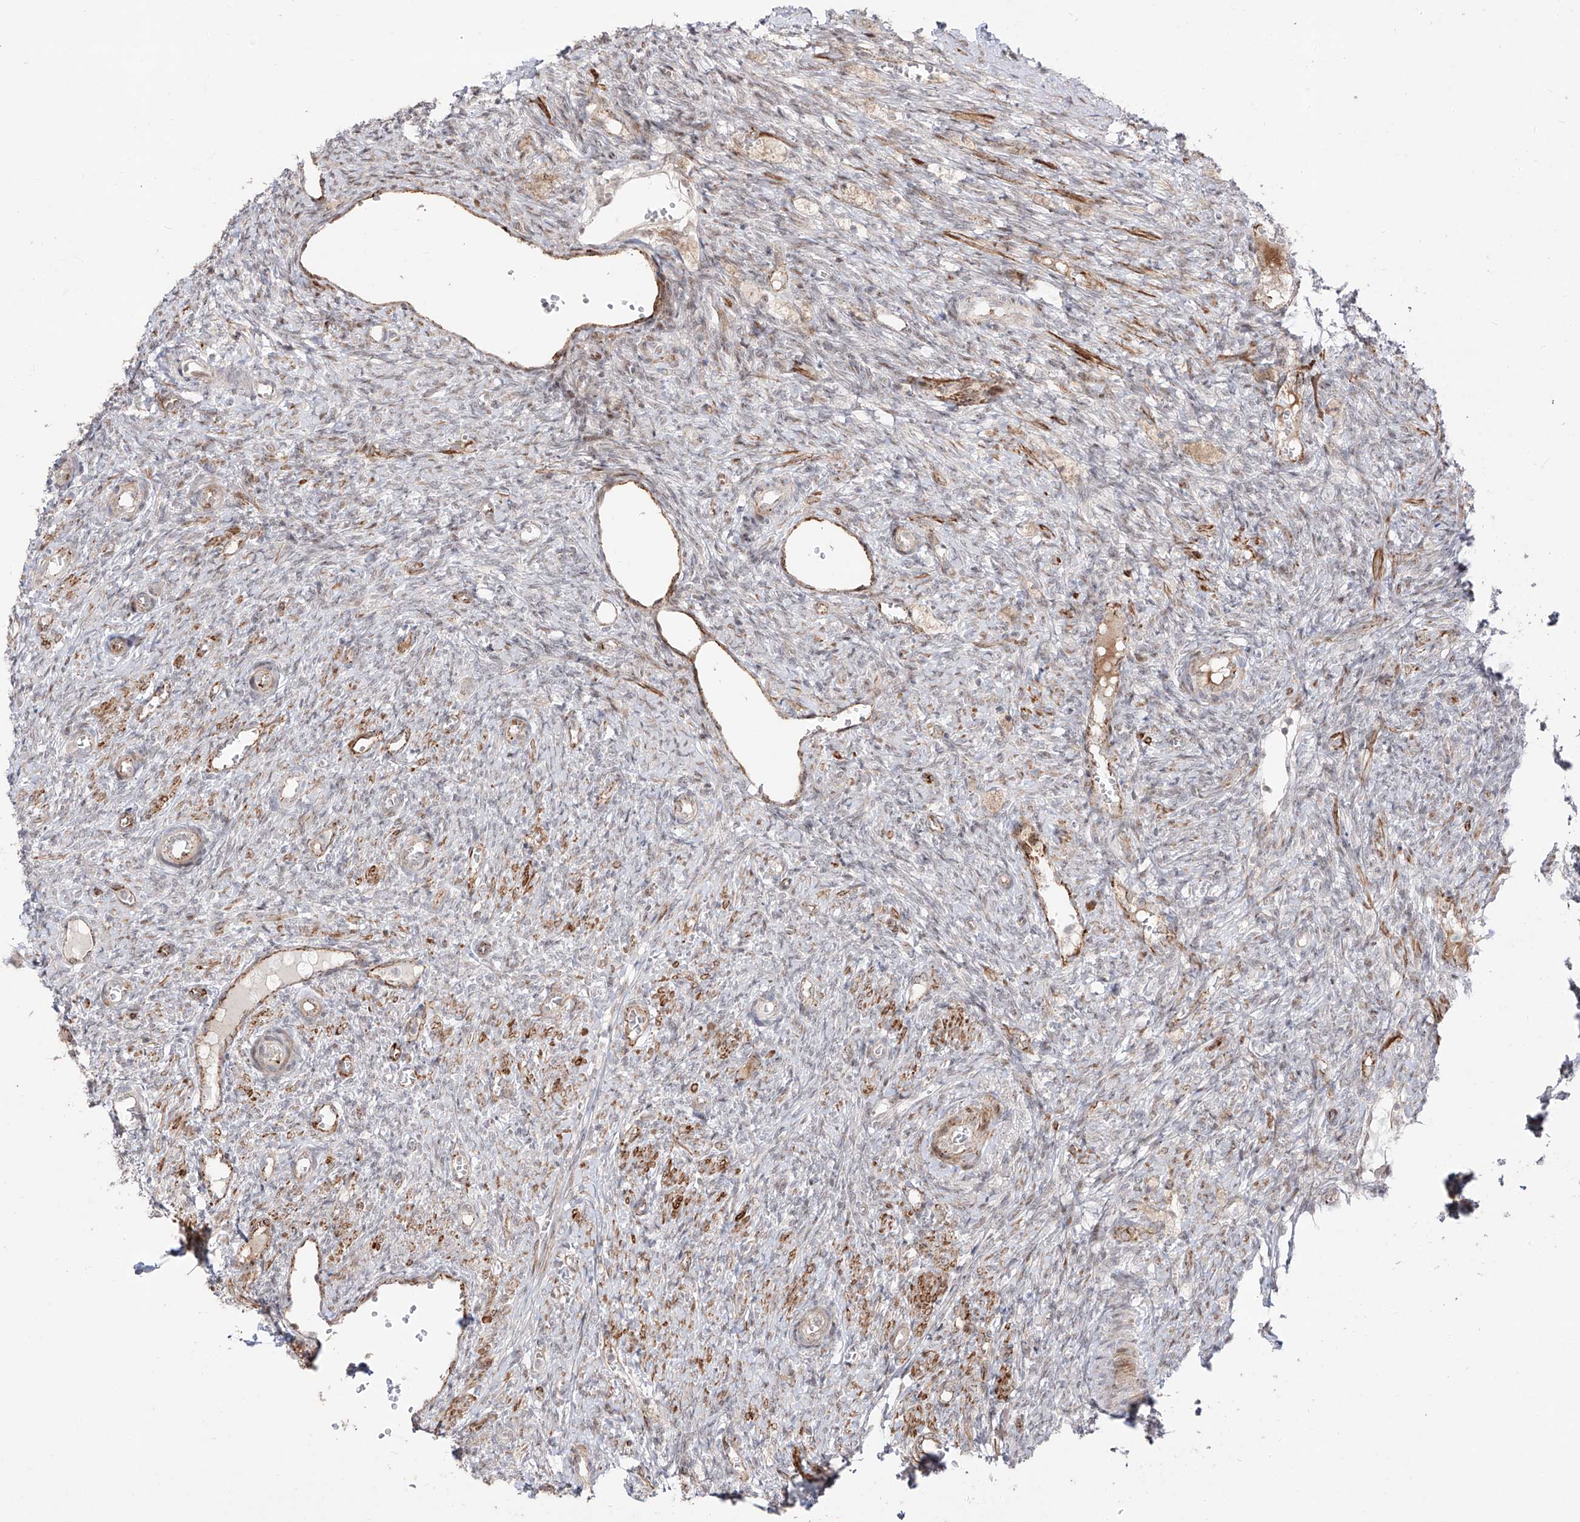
{"staining": {"intensity": "weak", "quantity": "<25%", "location": "cytoplasmic/membranous"}, "tissue": "ovary", "cell_type": "Ovarian stroma cells", "image_type": "normal", "snomed": [{"axis": "morphology", "description": "Normal tissue, NOS"}, {"axis": "topography", "description": "Ovary"}], "caption": "Immunohistochemical staining of benign human ovary exhibits no significant positivity in ovarian stroma cells.", "gene": "ZNF180", "patient": {"sex": "female", "age": 41}}